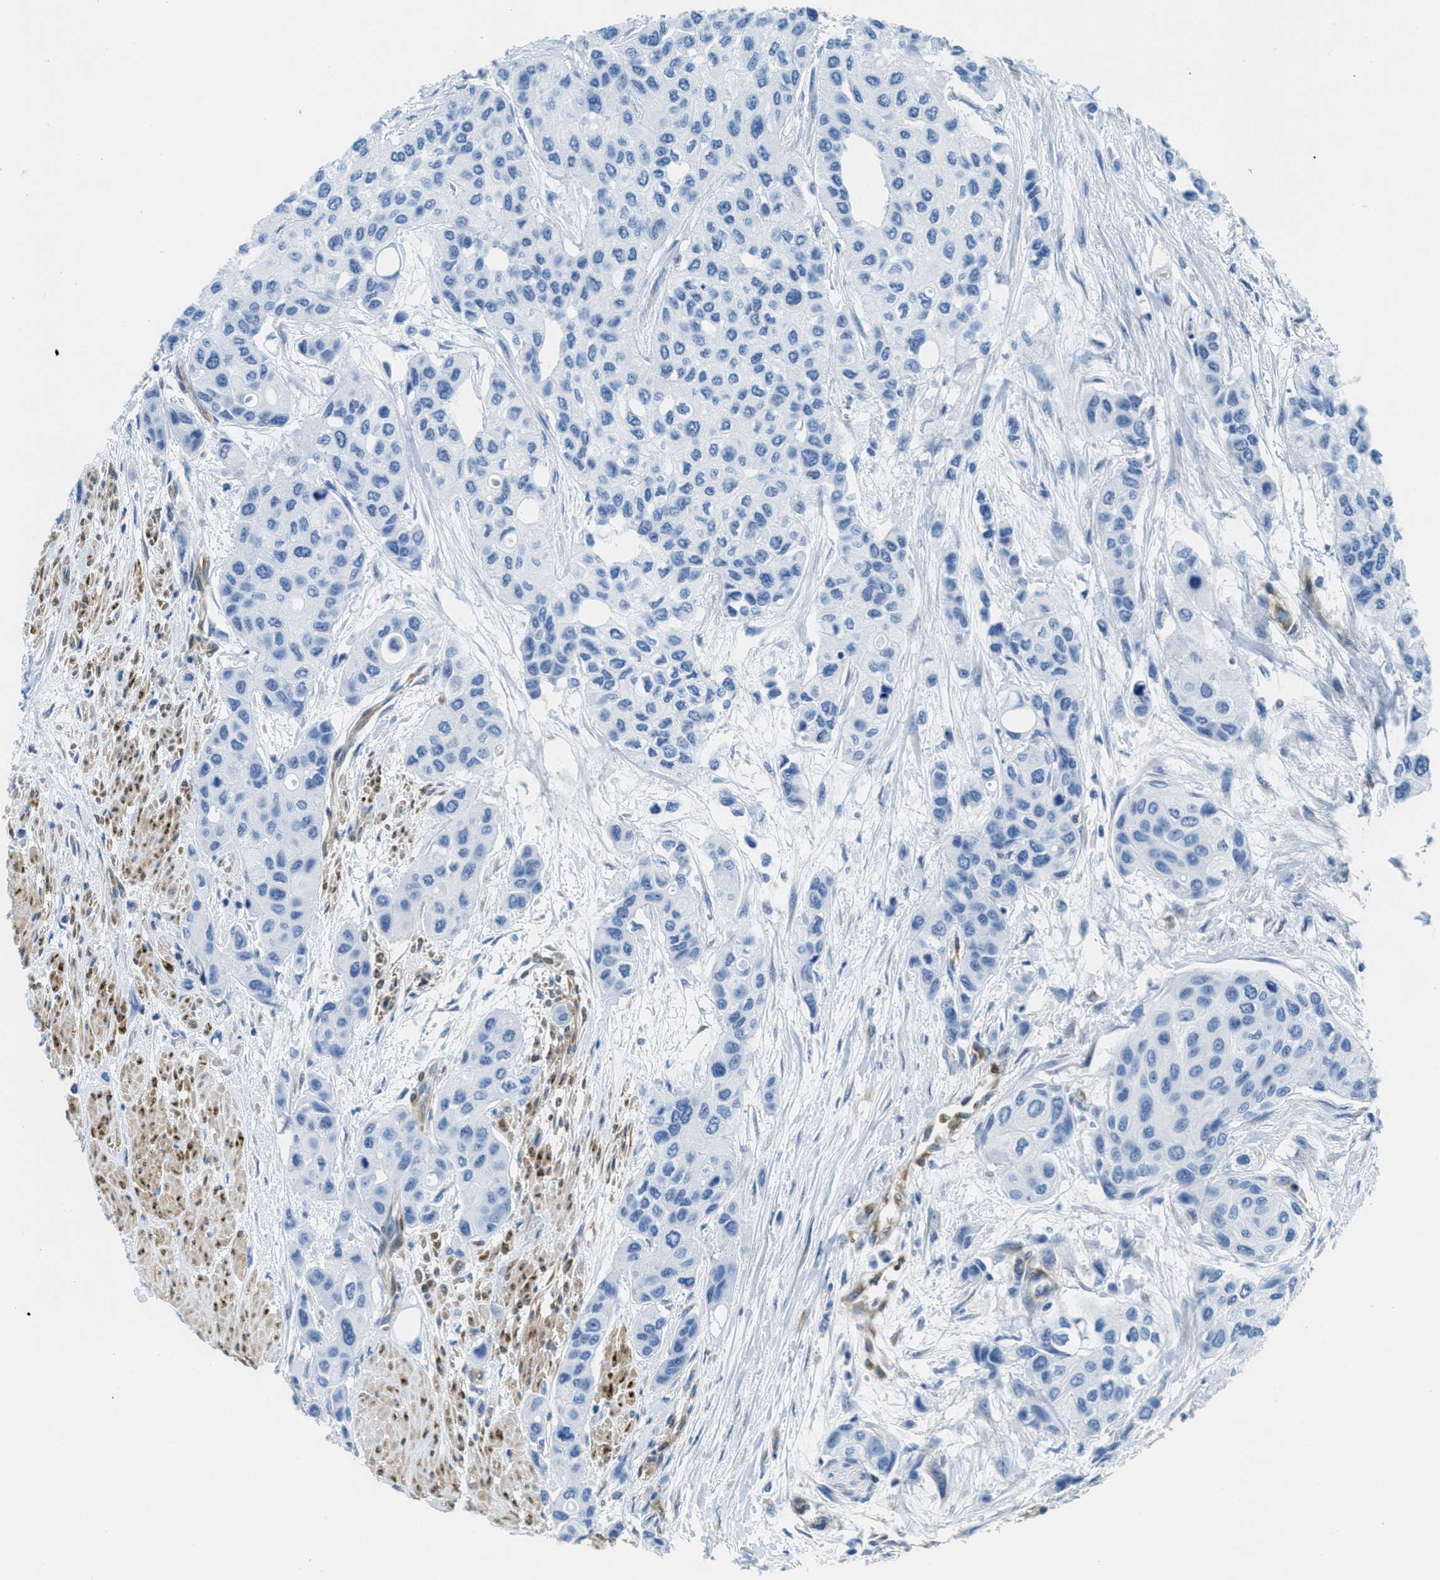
{"staining": {"intensity": "negative", "quantity": "none", "location": "none"}, "tissue": "urothelial cancer", "cell_type": "Tumor cells", "image_type": "cancer", "snomed": [{"axis": "morphology", "description": "Urothelial carcinoma, High grade"}, {"axis": "topography", "description": "Urinary bladder"}], "caption": "Tumor cells show no significant protein positivity in urothelial cancer.", "gene": "MAPRE2", "patient": {"sex": "female", "age": 56}}